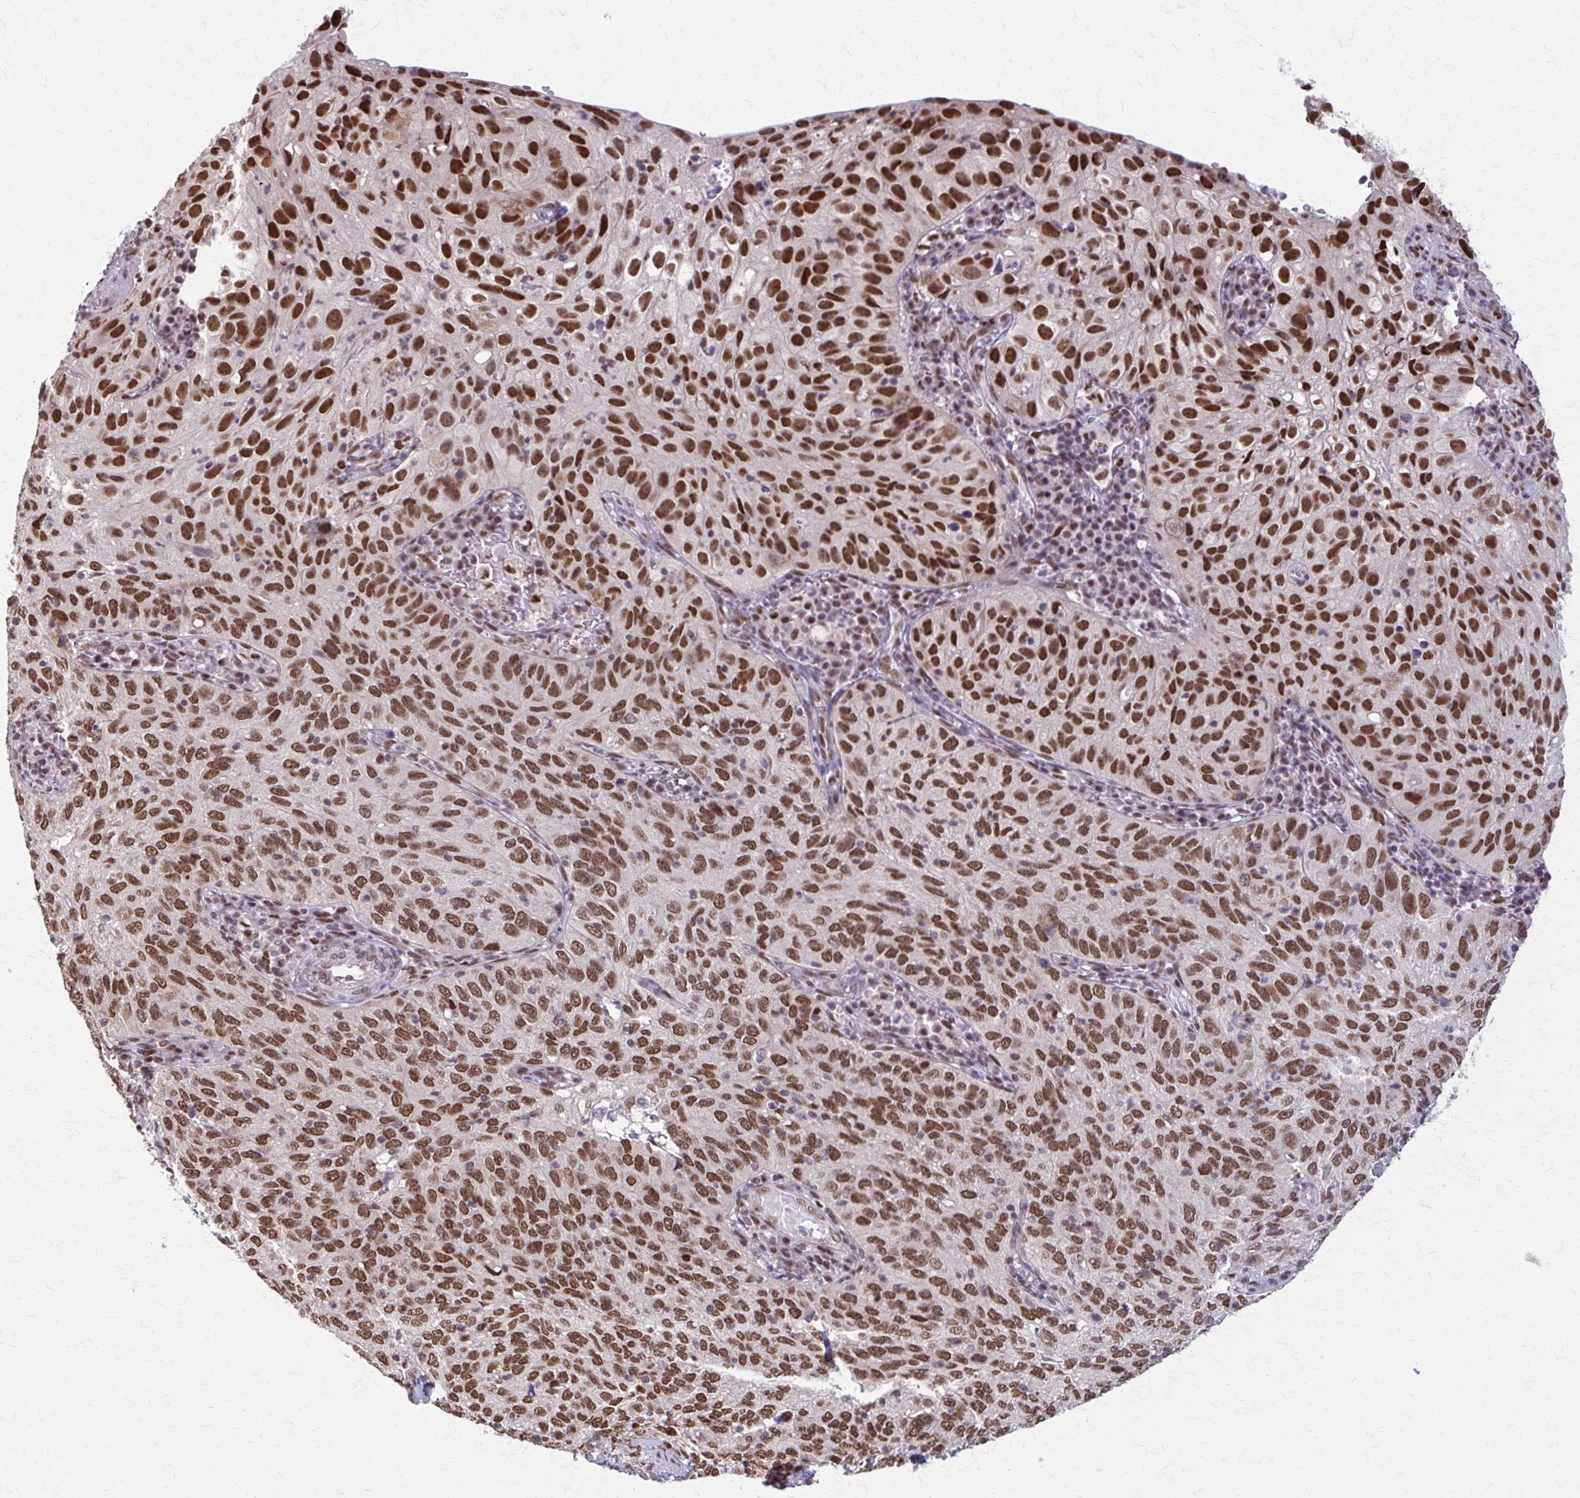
{"staining": {"intensity": "strong", "quantity": ">75%", "location": "nuclear"}, "tissue": "cervical cancer", "cell_type": "Tumor cells", "image_type": "cancer", "snomed": [{"axis": "morphology", "description": "Squamous cell carcinoma, NOS"}, {"axis": "topography", "description": "Cervix"}], "caption": "Cervical cancer tissue reveals strong nuclear expression in approximately >75% of tumor cells", "gene": "TTF1", "patient": {"sex": "female", "age": 52}}